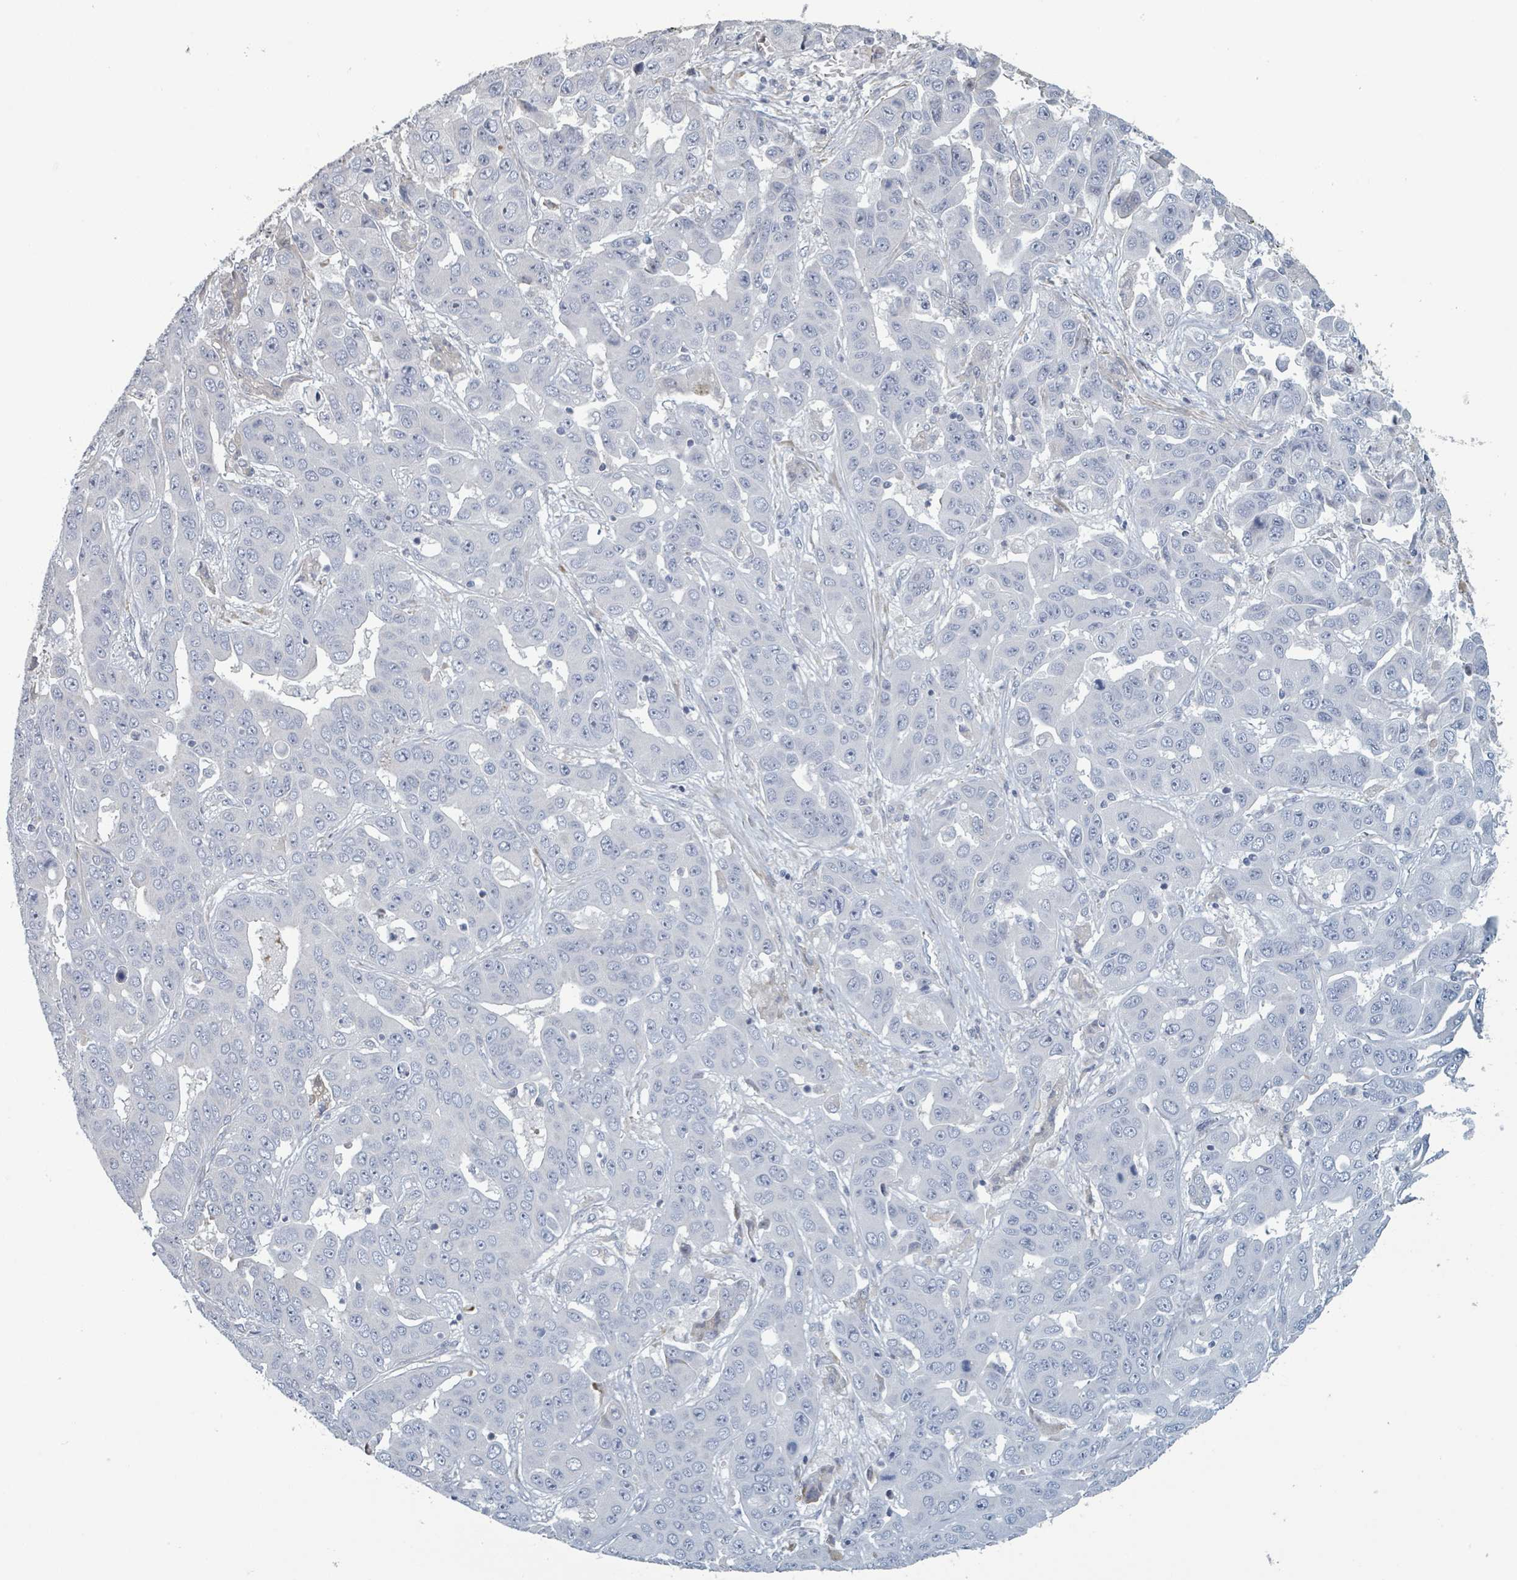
{"staining": {"intensity": "negative", "quantity": "none", "location": "none"}, "tissue": "liver cancer", "cell_type": "Tumor cells", "image_type": "cancer", "snomed": [{"axis": "morphology", "description": "Cholangiocarcinoma"}, {"axis": "topography", "description": "Liver"}], "caption": "Micrograph shows no protein expression in tumor cells of liver cancer tissue.", "gene": "RAB33B", "patient": {"sex": "female", "age": 52}}